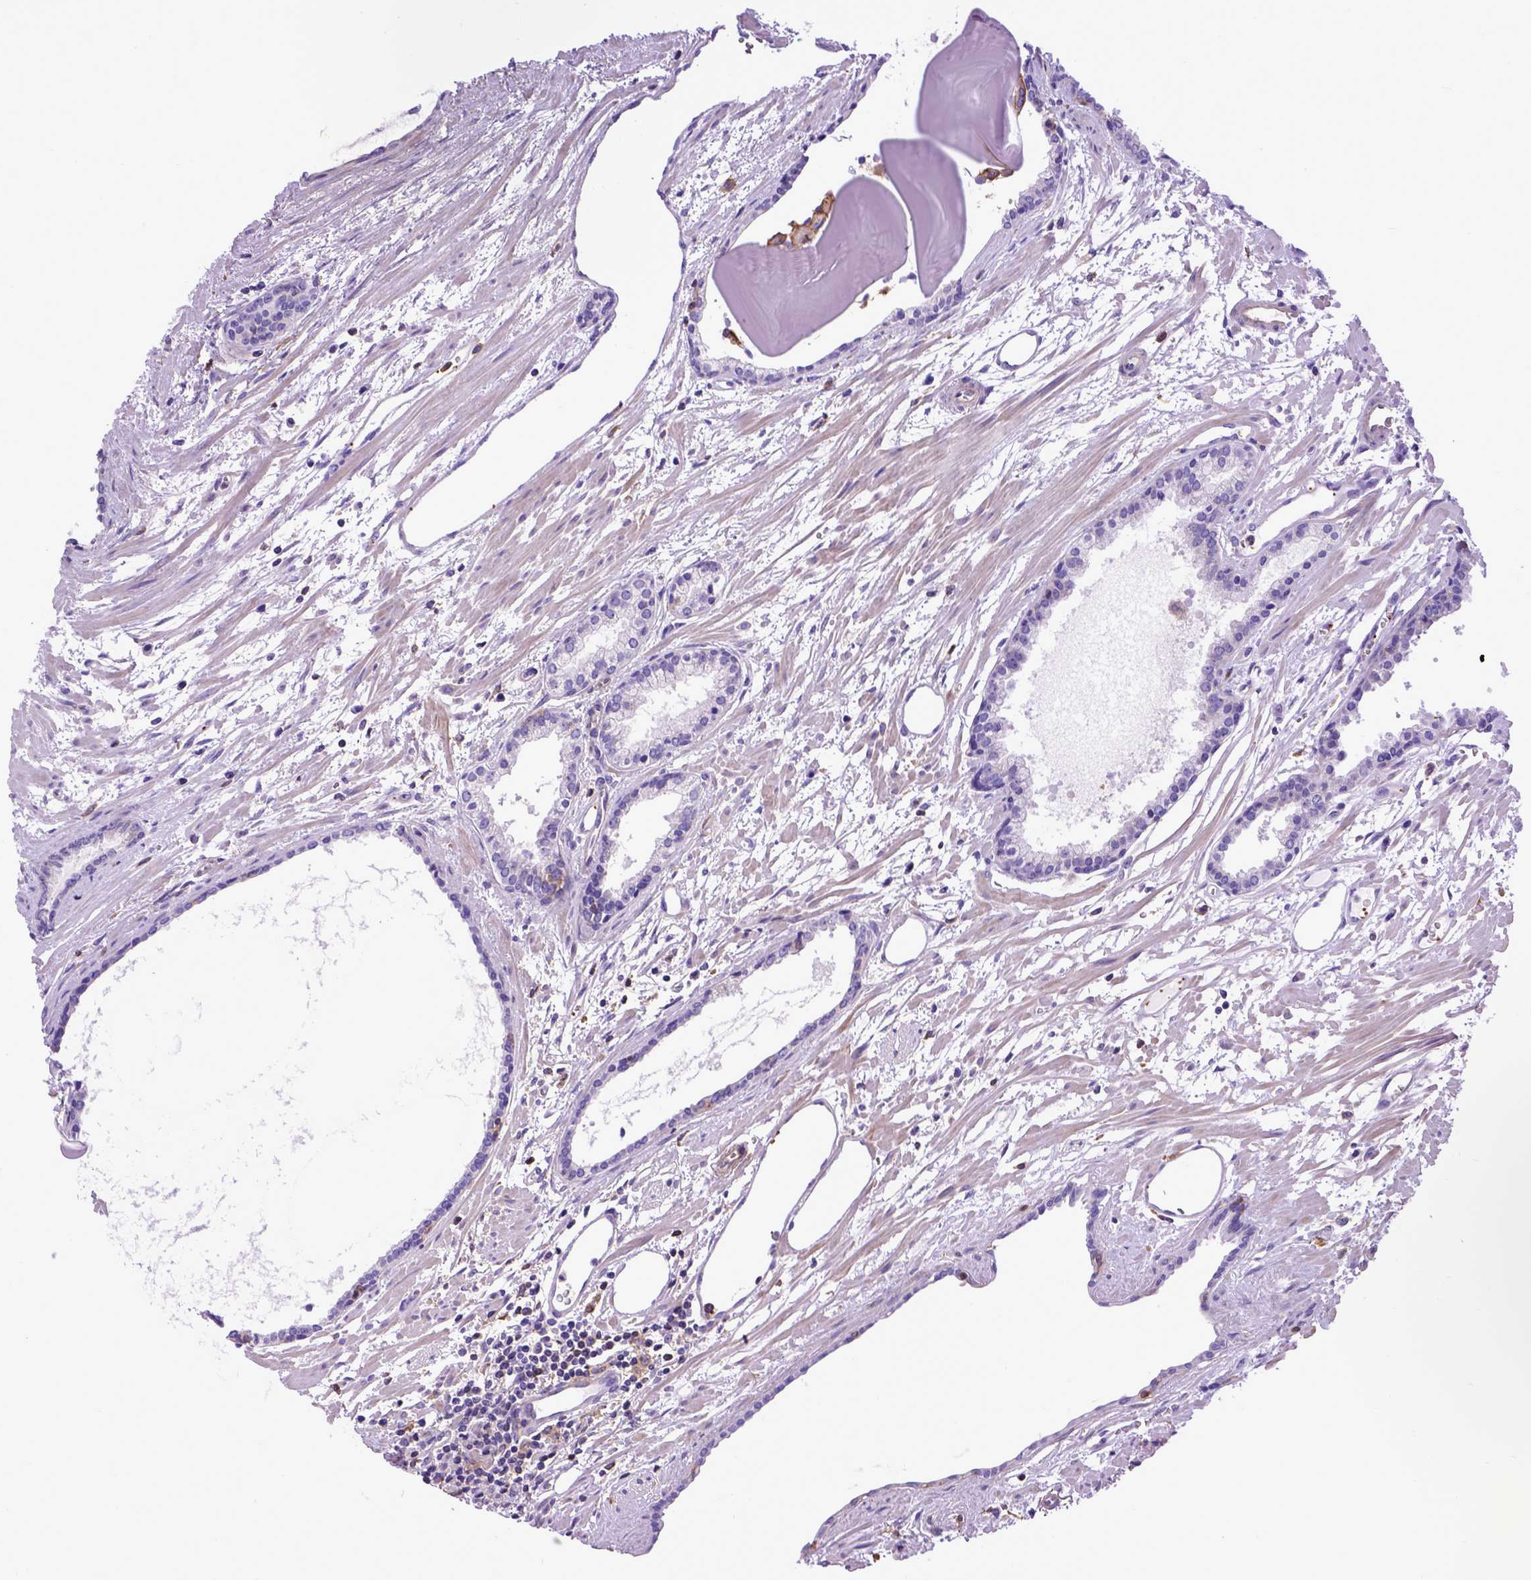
{"staining": {"intensity": "negative", "quantity": "none", "location": "none"}, "tissue": "prostate cancer", "cell_type": "Tumor cells", "image_type": "cancer", "snomed": [{"axis": "morphology", "description": "Adenocarcinoma, High grade"}, {"axis": "topography", "description": "Prostate"}], "caption": "Micrograph shows no significant protein positivity in tumor cells of adenocarcinoma (high-grade) (prostate).", "gene": "ASAH2", "patient": {"sex": "male", "age": 68}}